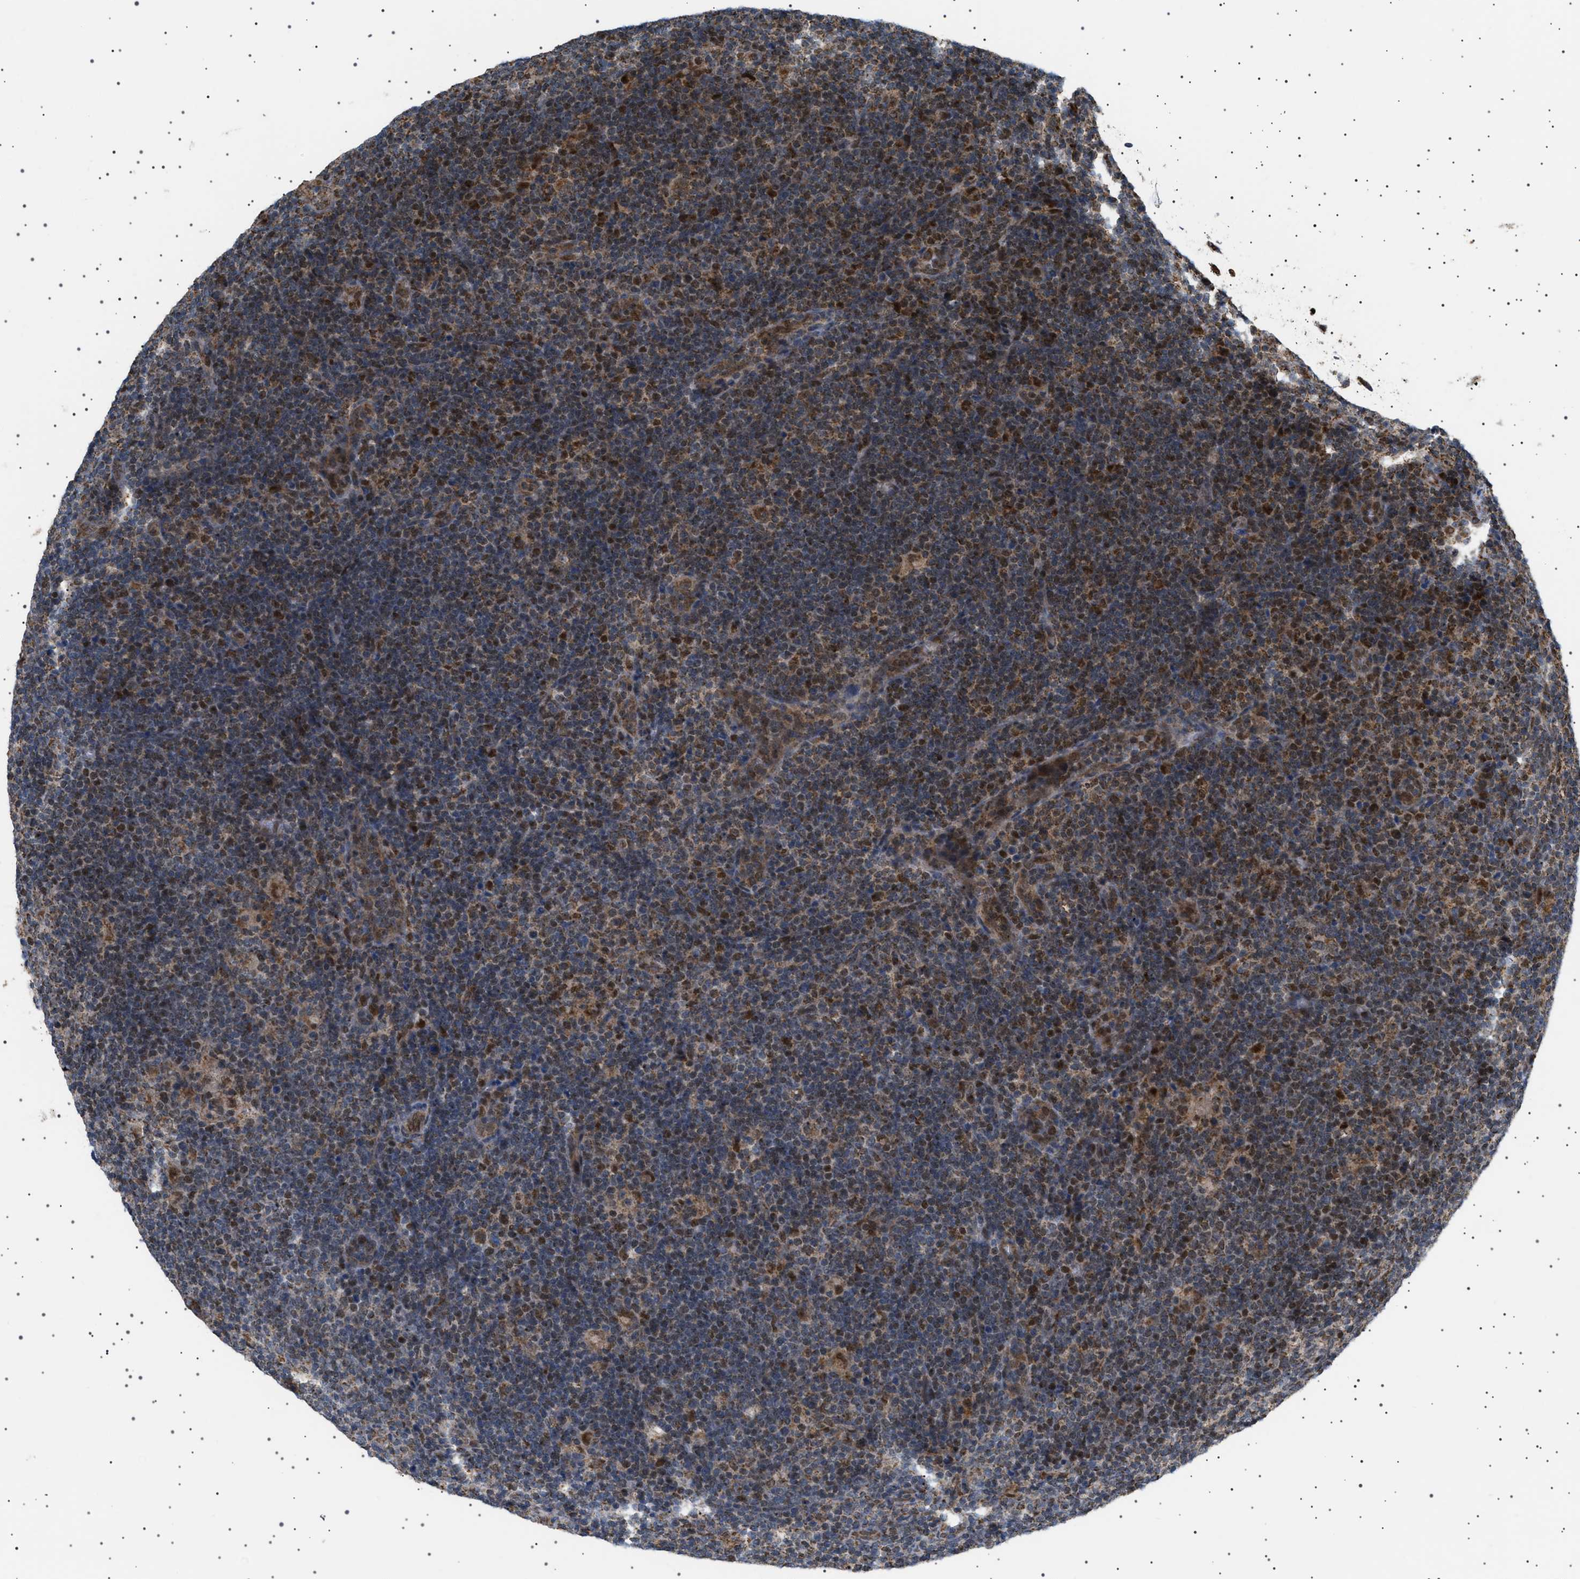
{"staining": {"intensity": "moderate", "quantity": ">75%", "location": "cytoplasmic/membranous,nuclear"}, "tissue": "lymphoma", "cell_type": "Tumor cells", "image_type": "cancer", "snomed": [{"axis": "morphology", "description": "Hodgkin's disease, NOS"}, {"axis": "topography", "description": "Lymph node"}], "caption": "Immunohistochemical staining of Hodgkin's disease shows moderate cytoplasmic/membranous and nuclear protein positivity in approximately >75% of tumor cells. (Brightfield microscopy of DAB IHC at high magnification).", "gene": "MELK", "patient": {"sex": "female", "age": 57}}